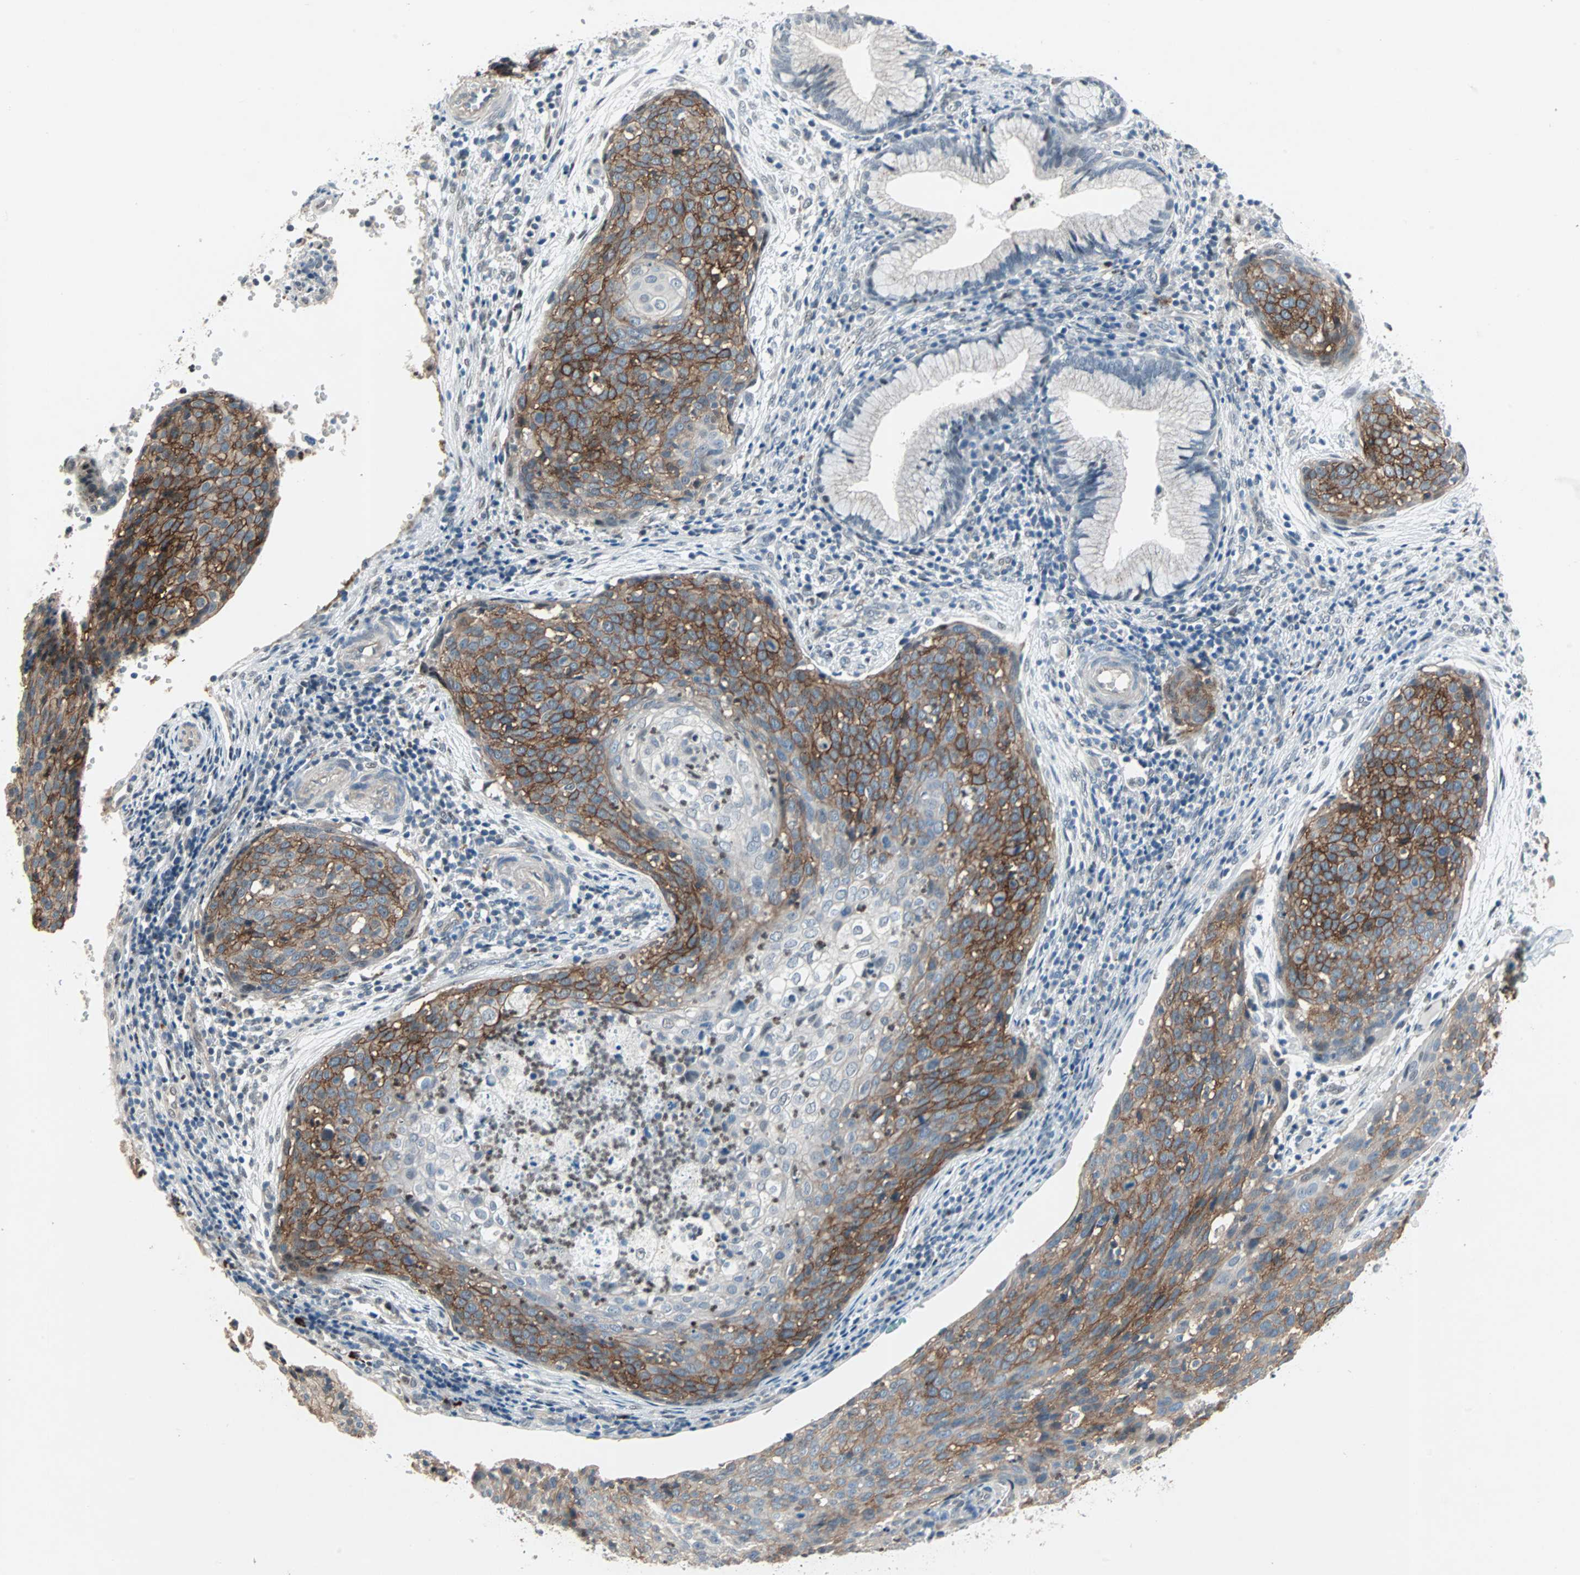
{"staining": {"intensity": "strong", "quantity": ">75%", "location": "cytoplasmic/membranous"}, "tissue": "cervical cancer", "cell_type": "Tumor cells", "image_type": "cancer", "snomed": [{"axis": "morphology", "description": "Squamous cell carcinoma, NOS"}, {"axis": "topography", "description": "Cervix"}], "caption": "Immunohistochemical staining of human cervical squamous cell carcinoma shows high levels of strong cytoplasmic/membranous expression in approximately >75% of tumor cells.", "gene": "CAND2", "patient": {"sex": "female", "age": 38}}